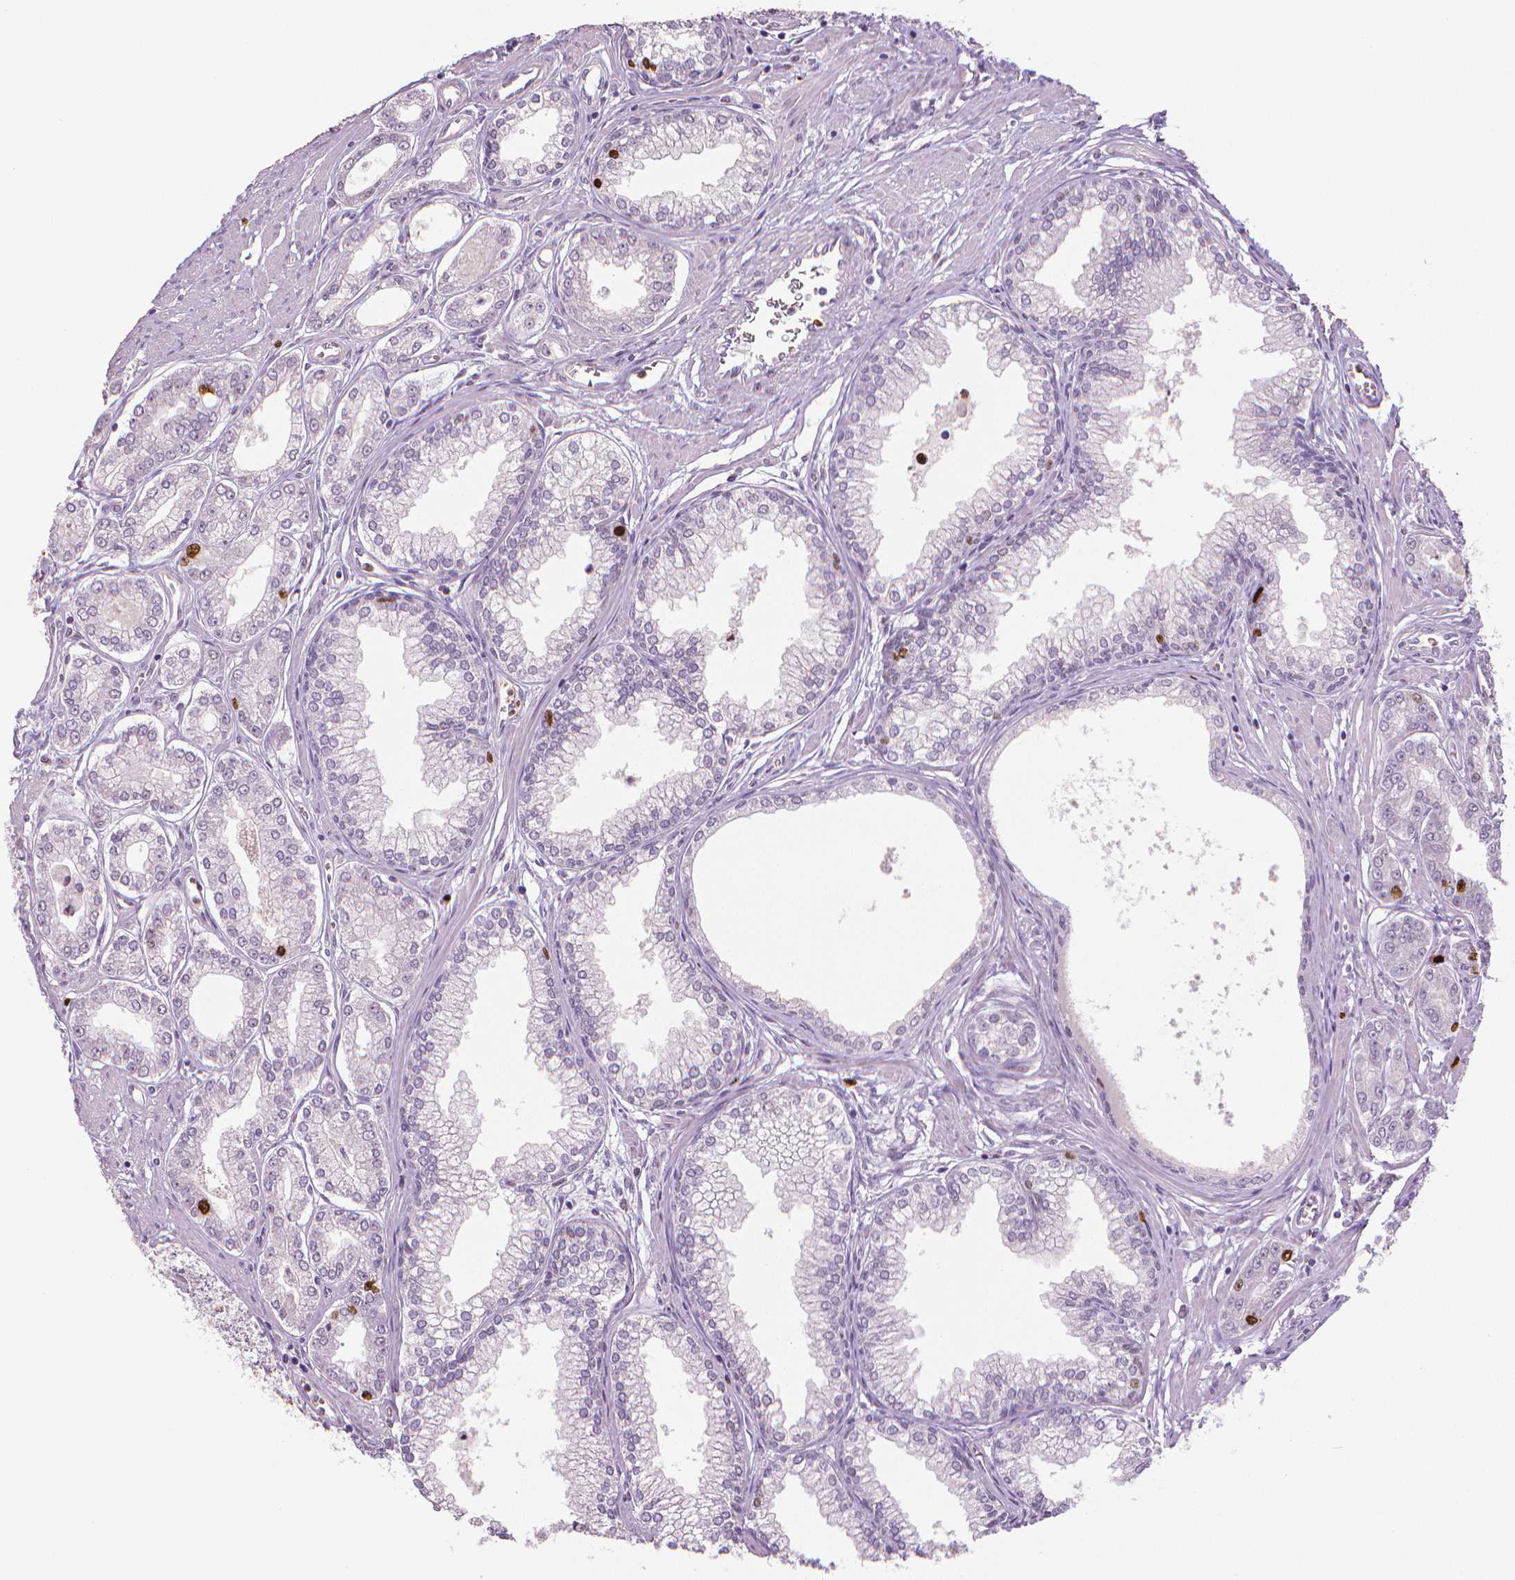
{"staining": {"intensity": "strong", "quantity": "<25%", "location": "nuclear"}, "tissue": "prostate cancer", "cell_type": "Tumor cells", "image_type": "cancer", "snomed": [{"axis": "morphology", "description": "Adenocarcinoma, NOS"}, {"axis": "topography", "description": "Prostate"}], "caption": "High-power microscopy captured an immunohistochemistry (IHC) micrograph of adenocarcinoma (prostate), revealing strong nuclear staining in about <25% of tumor cells. Immunohistochemistry (ihc) stains the protein of interest in brown and the nuclei are stained blue.", "gene": "MKI67", "patient": {"sex": "male", "age": 71}}